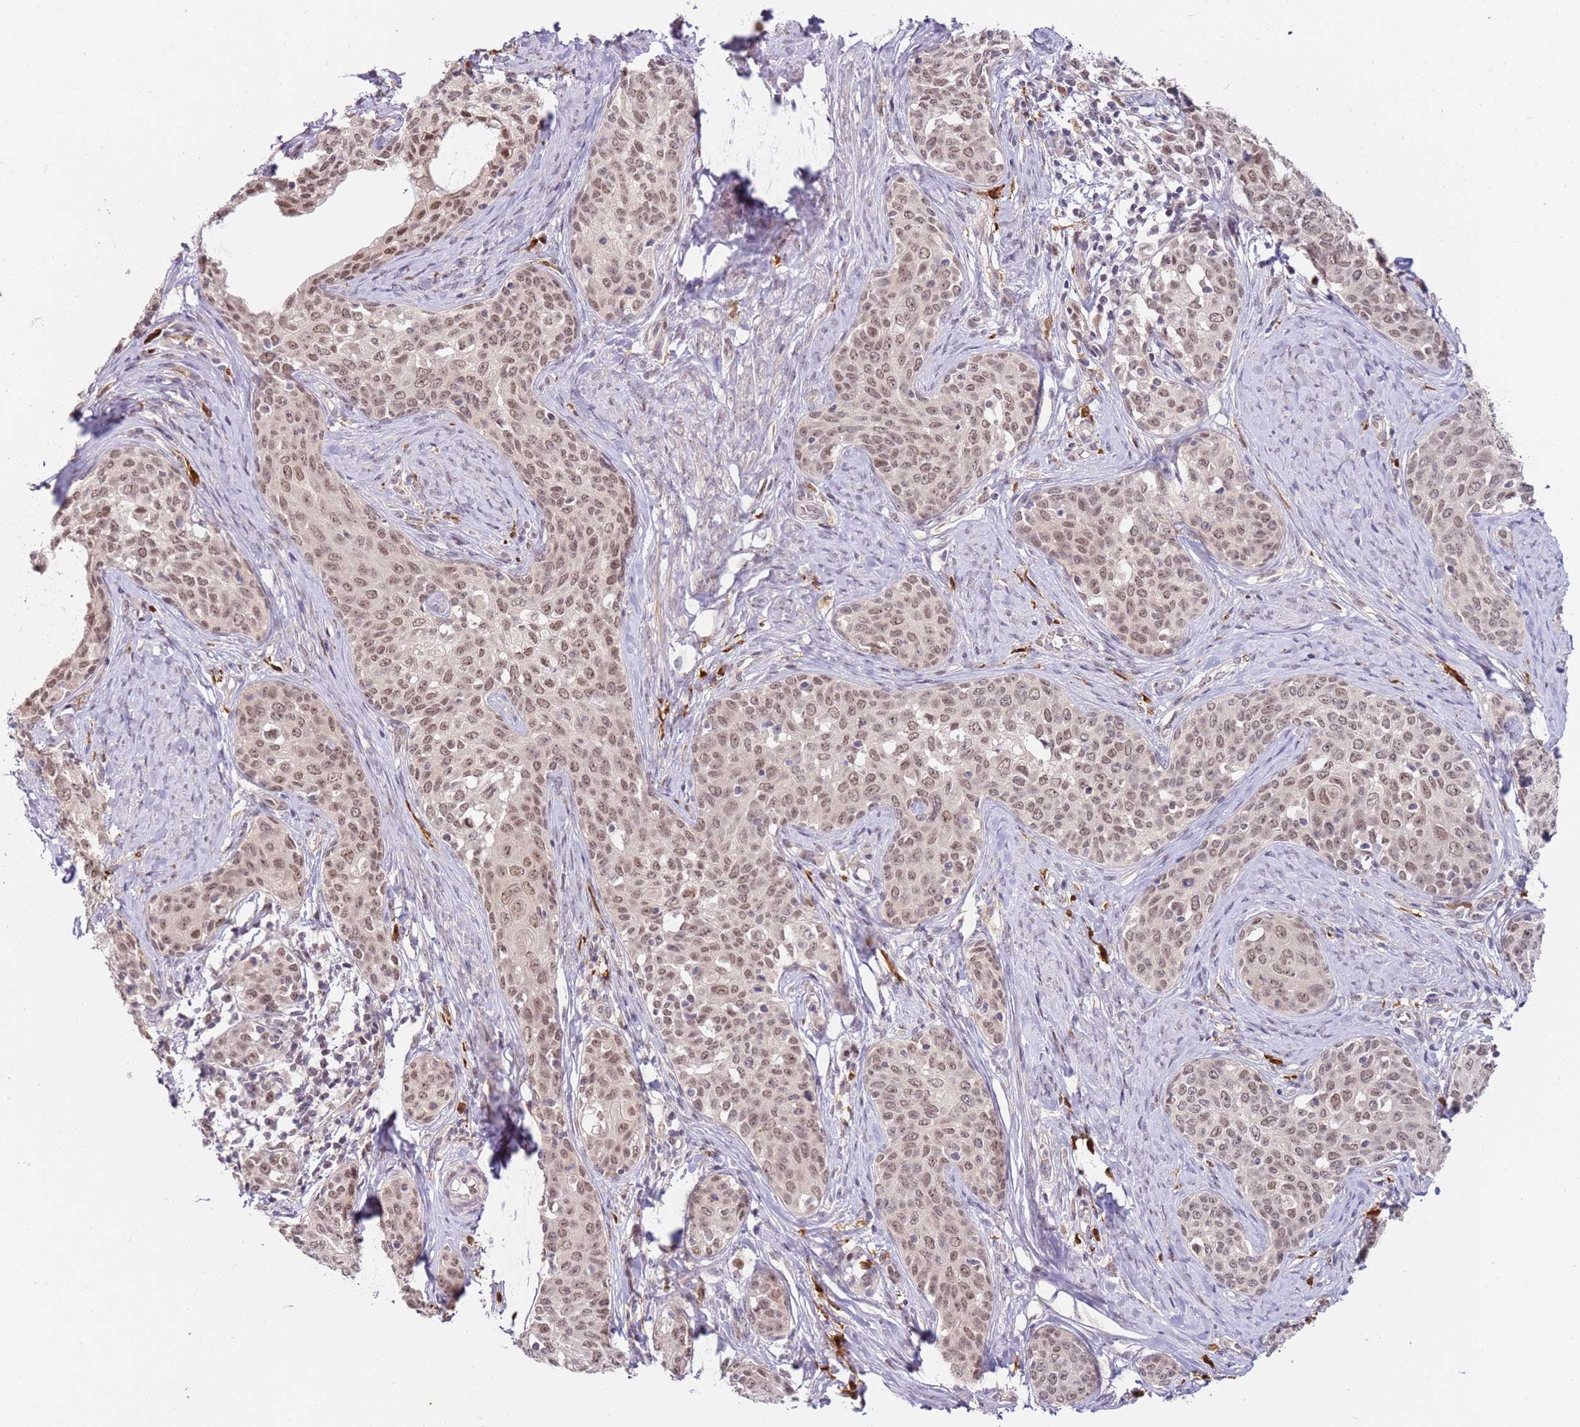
{"staining": {"intensity": "weak", "quantity": ">75%", "location": "nuclear"}, "tissue": "cervical cancer", "cell_type": "Tumor cells", "image_type": "cancer", "snomed": [{"axis": "morphology", "description": "Squamous cell carcinoma, NOS"}, {"axis": "morphology", "description": "Adenocarcinoma, NOS"}, {"axis": "topography", "description": "Cervix"}], "caption": "Approximately >75% of tumor cells in human adenocarcinoma (cervical) exhibit weak nuclear protein staining as visualized by brown immunohistochemical staining.", "gene": "LGALSL", "patient": {"sex": "female", "age": 52}}